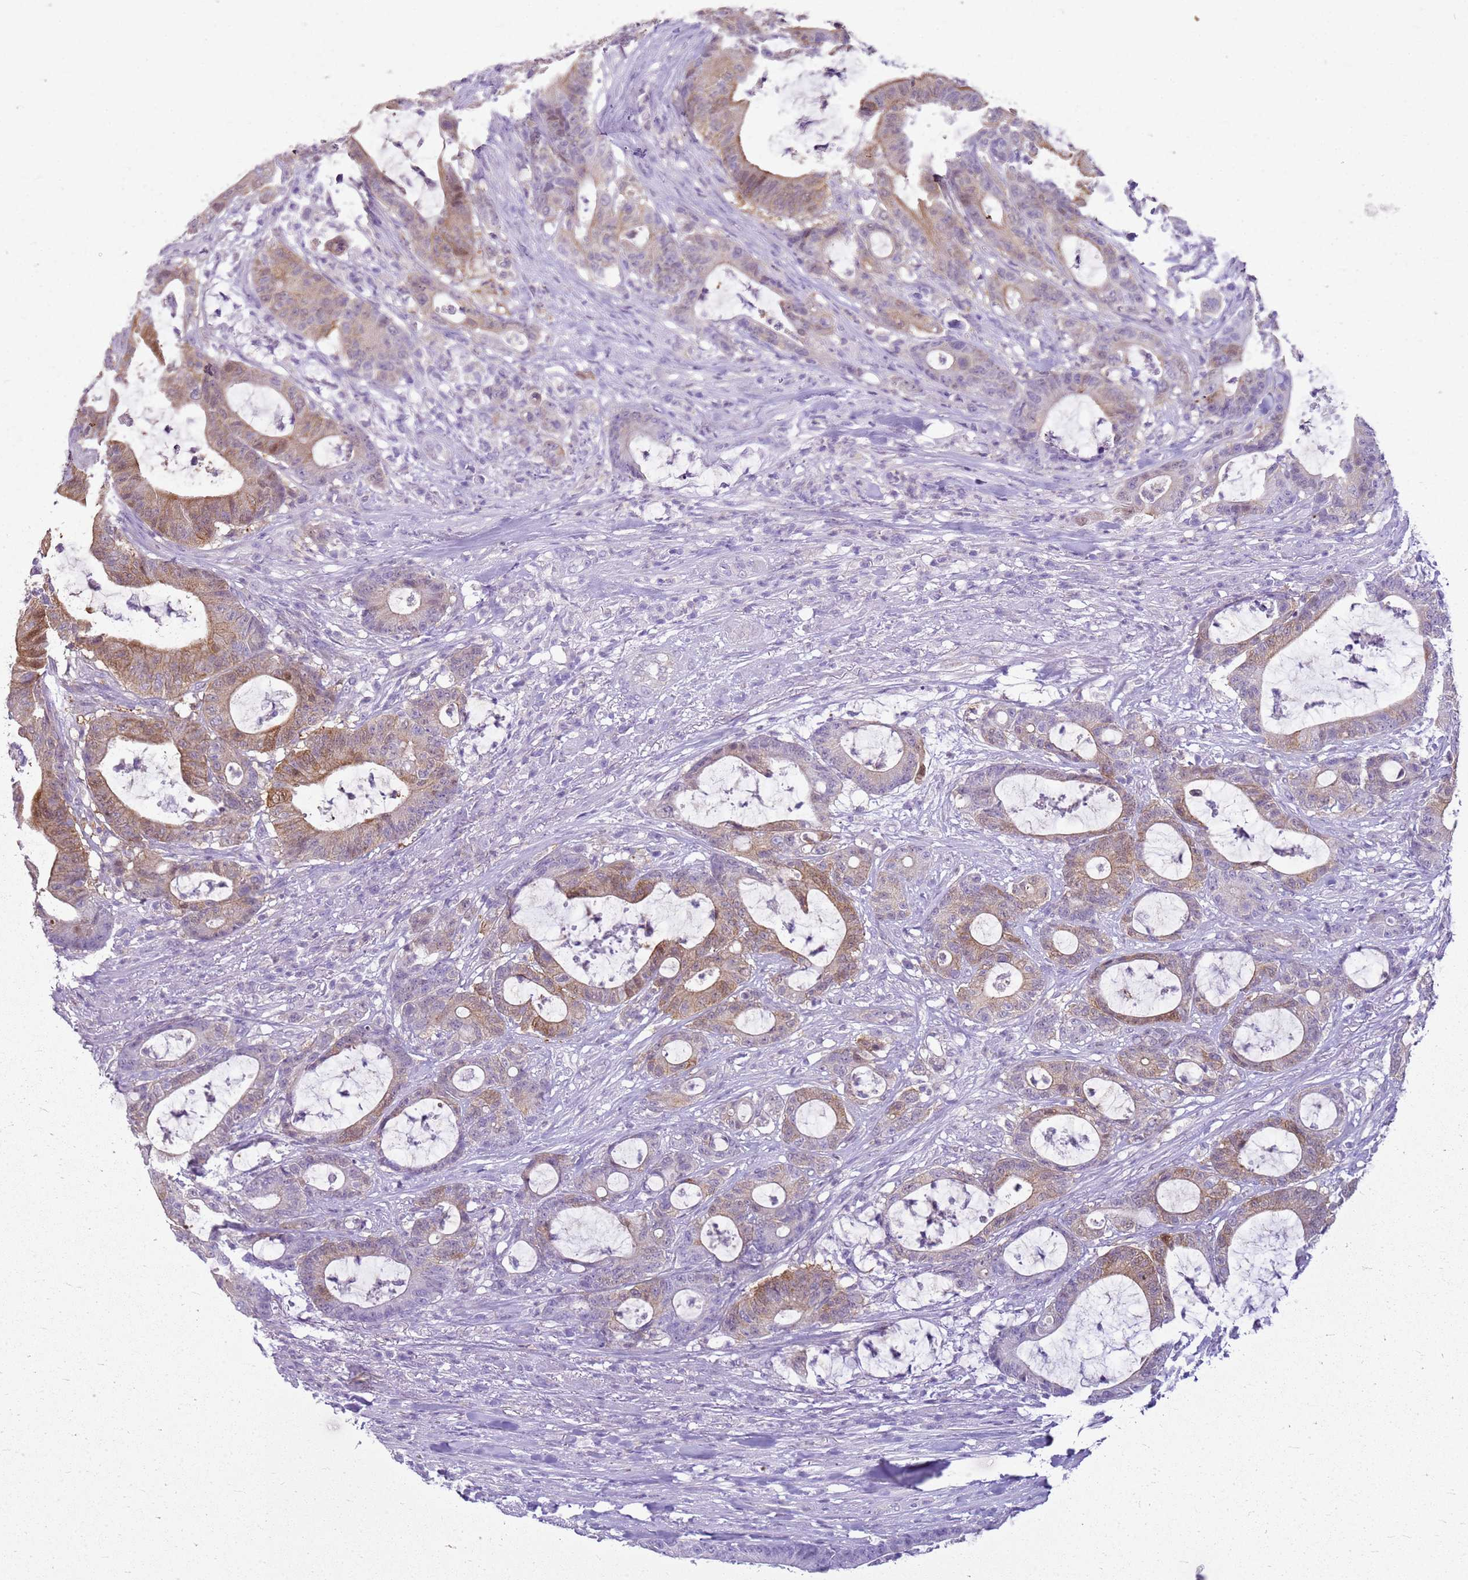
{"staining": {"intensity": "moderate", "quantity": "25%-75%", "location": "cytoplasmic/membranous"}, "tissue": "colorectal cancer", "cell_type": "Tumor cells", "image_type": "cancer", "snomed": [{"axis": "morphology", "description": "Adenocarcinoma, NOS"}, {"axis": "topography", "description": "Colon"}], "caption": "Immunohistochemical staining of colorectal adenocarcinoma exhibits moderate cytoplasmic/membranous protein expression in about 25%-75% of tumor cells.", "gene": "SULT1E1", "patient": {"sex": "female", "age": 84}}